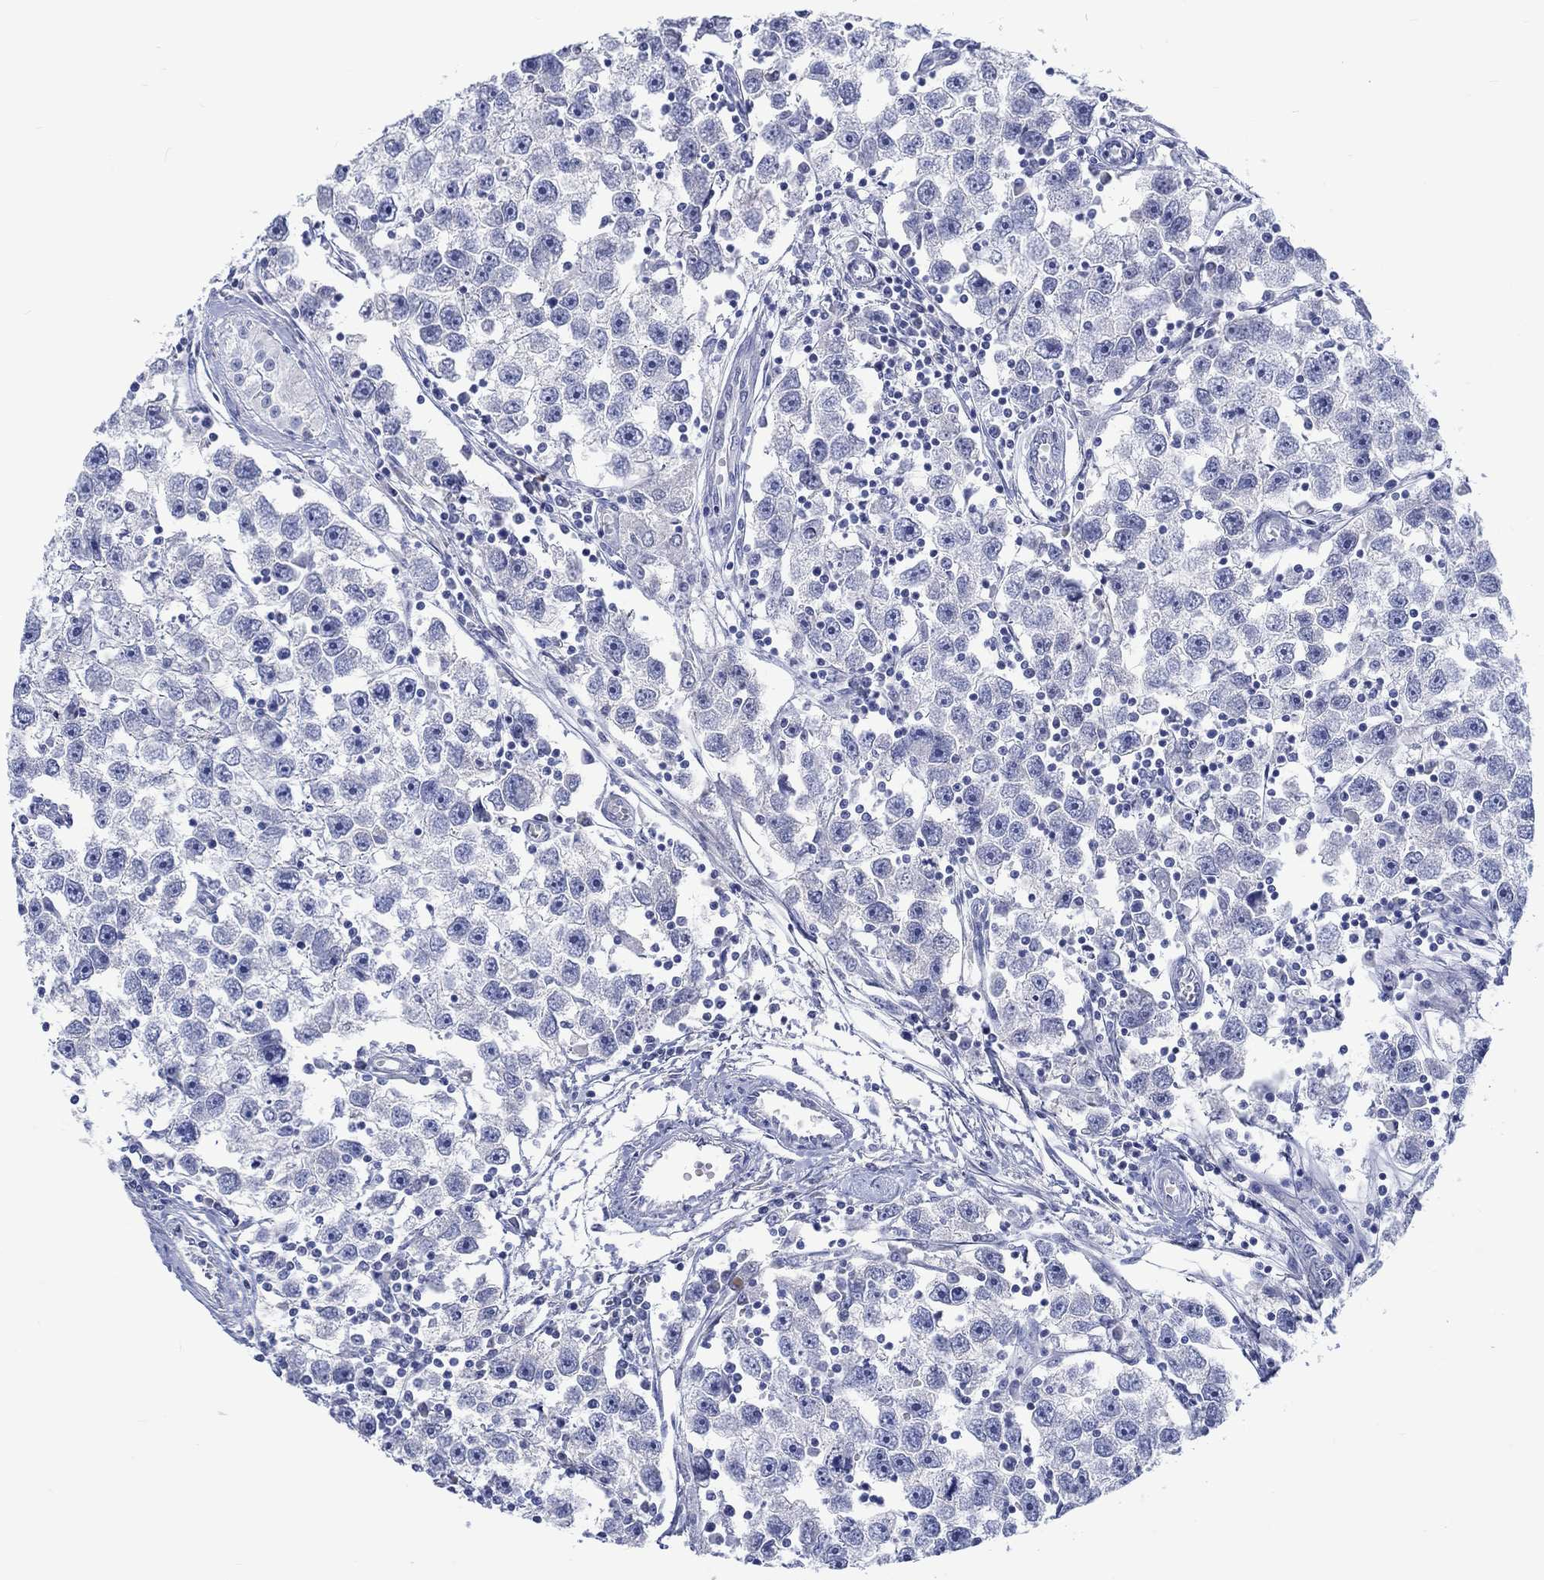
{"staining": {"intensity": "negative", "quantity": "none", "location": "none"}, "tissue": "testis cancer", "cell_type": "Tumor cells", "image_type": "cancer", "snomed": [{"axis": "morphology", "description": "Seminoma, NOS"}, {"axis": "topography", "description": "Testis"}], "caption": "This image is of seminoma (testis) stained with immunohistochemistry to label a protein in brown with the nuclei are counter-stained blue. There is no staining in tumor cells.", "gene": "CACNG3", "patient": {"sex": "male", "age": 30}}